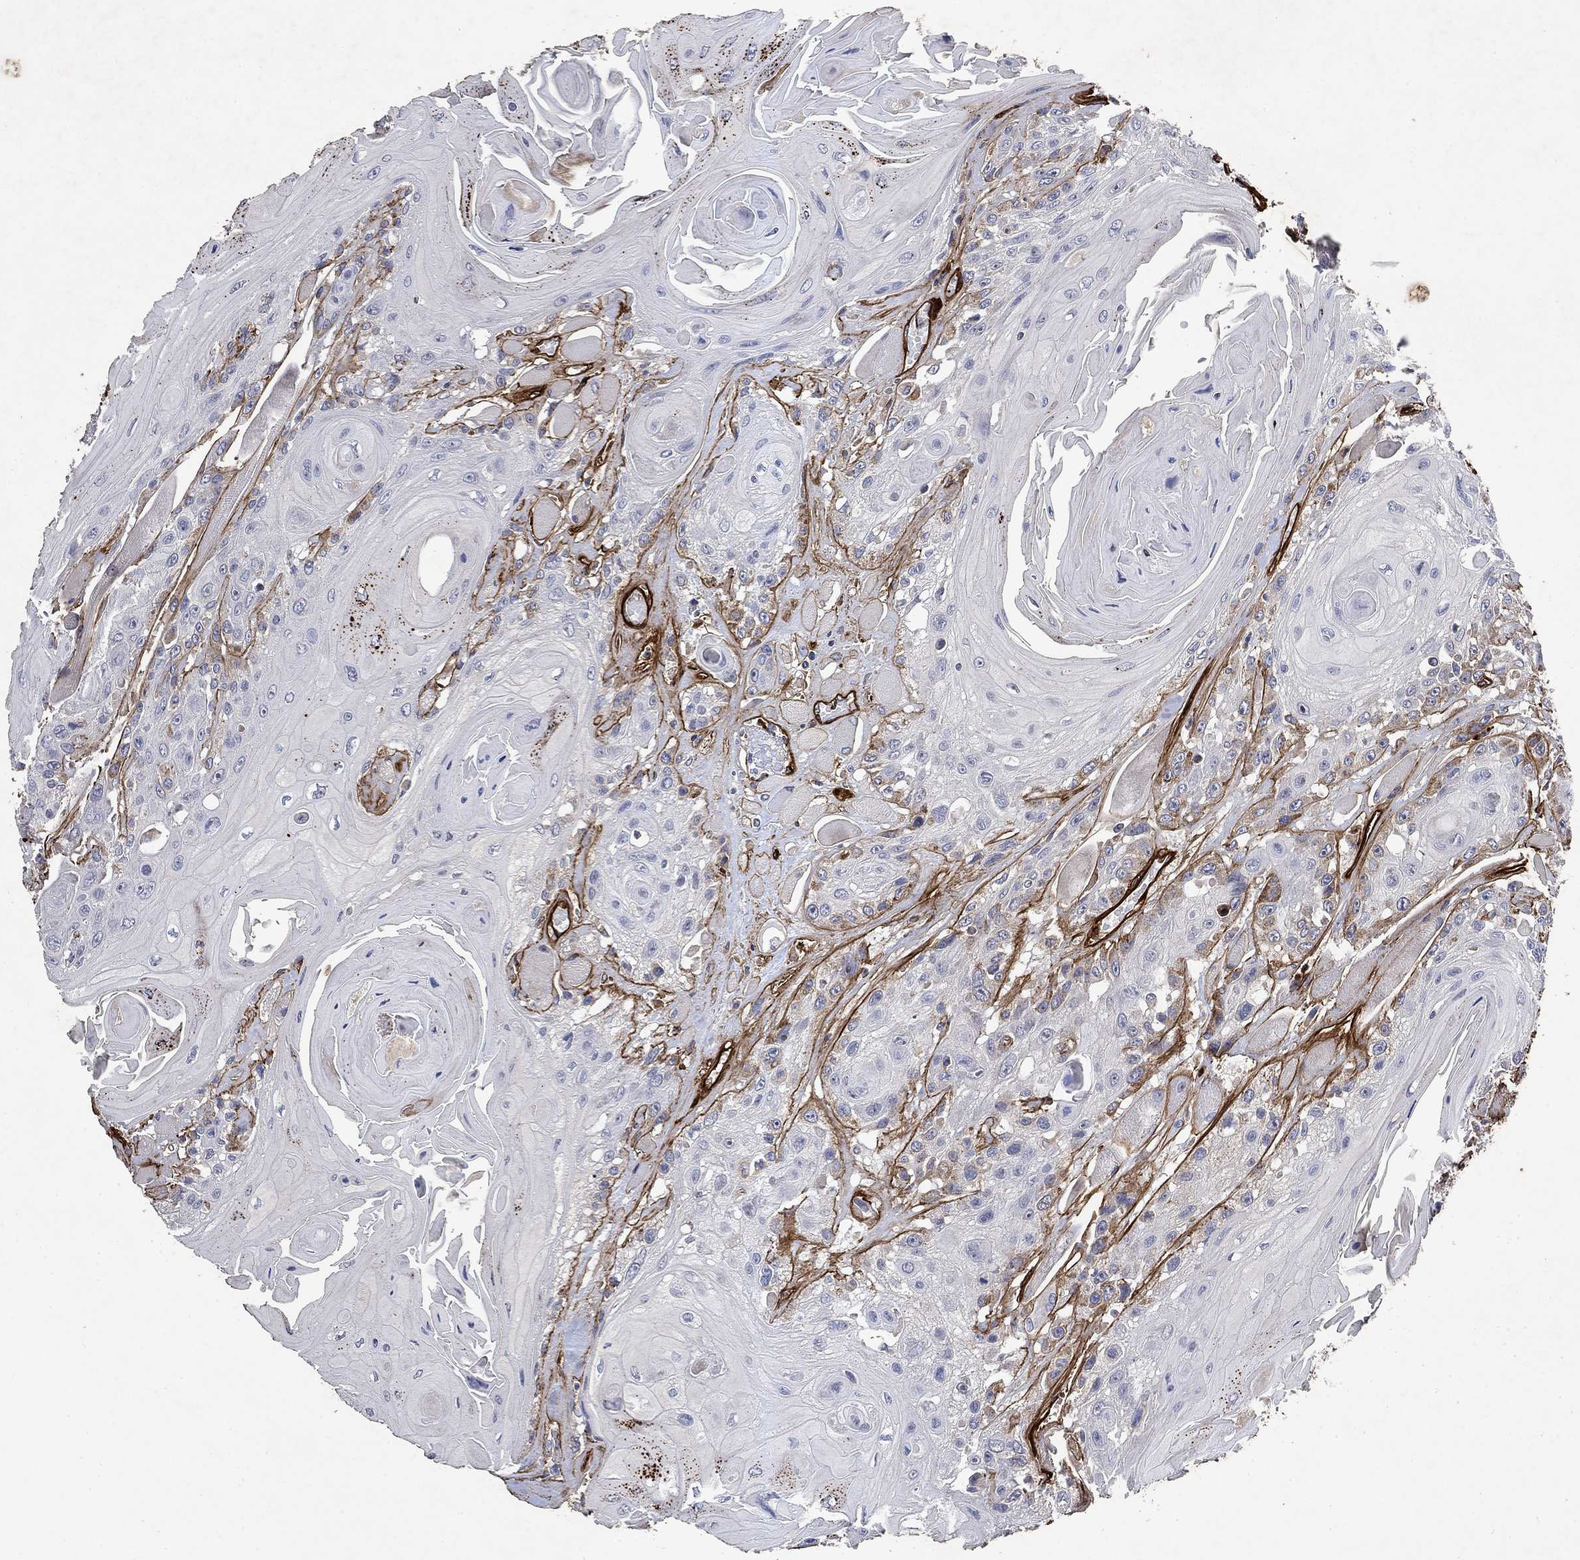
{"staining": {"intensity": "weak", "quantity": "<25%", "location": "cytoplasmic/membranous"}, "tissue": "head and neck cancer", "cell_type": "Tumor cells", "image_type": "cancer", "snomed": [{"axis": "morphology", "description": "Squamous cell carcinoma, NOS"}, {"axis": "topography", "description": "Head-Neck"}], "caption": "IHC of squamous cell carcinoma (head and neck) displays no expression in tumor cells.", "gene": "COL4A2", "patient": {"sex": "female", "age": 59}}